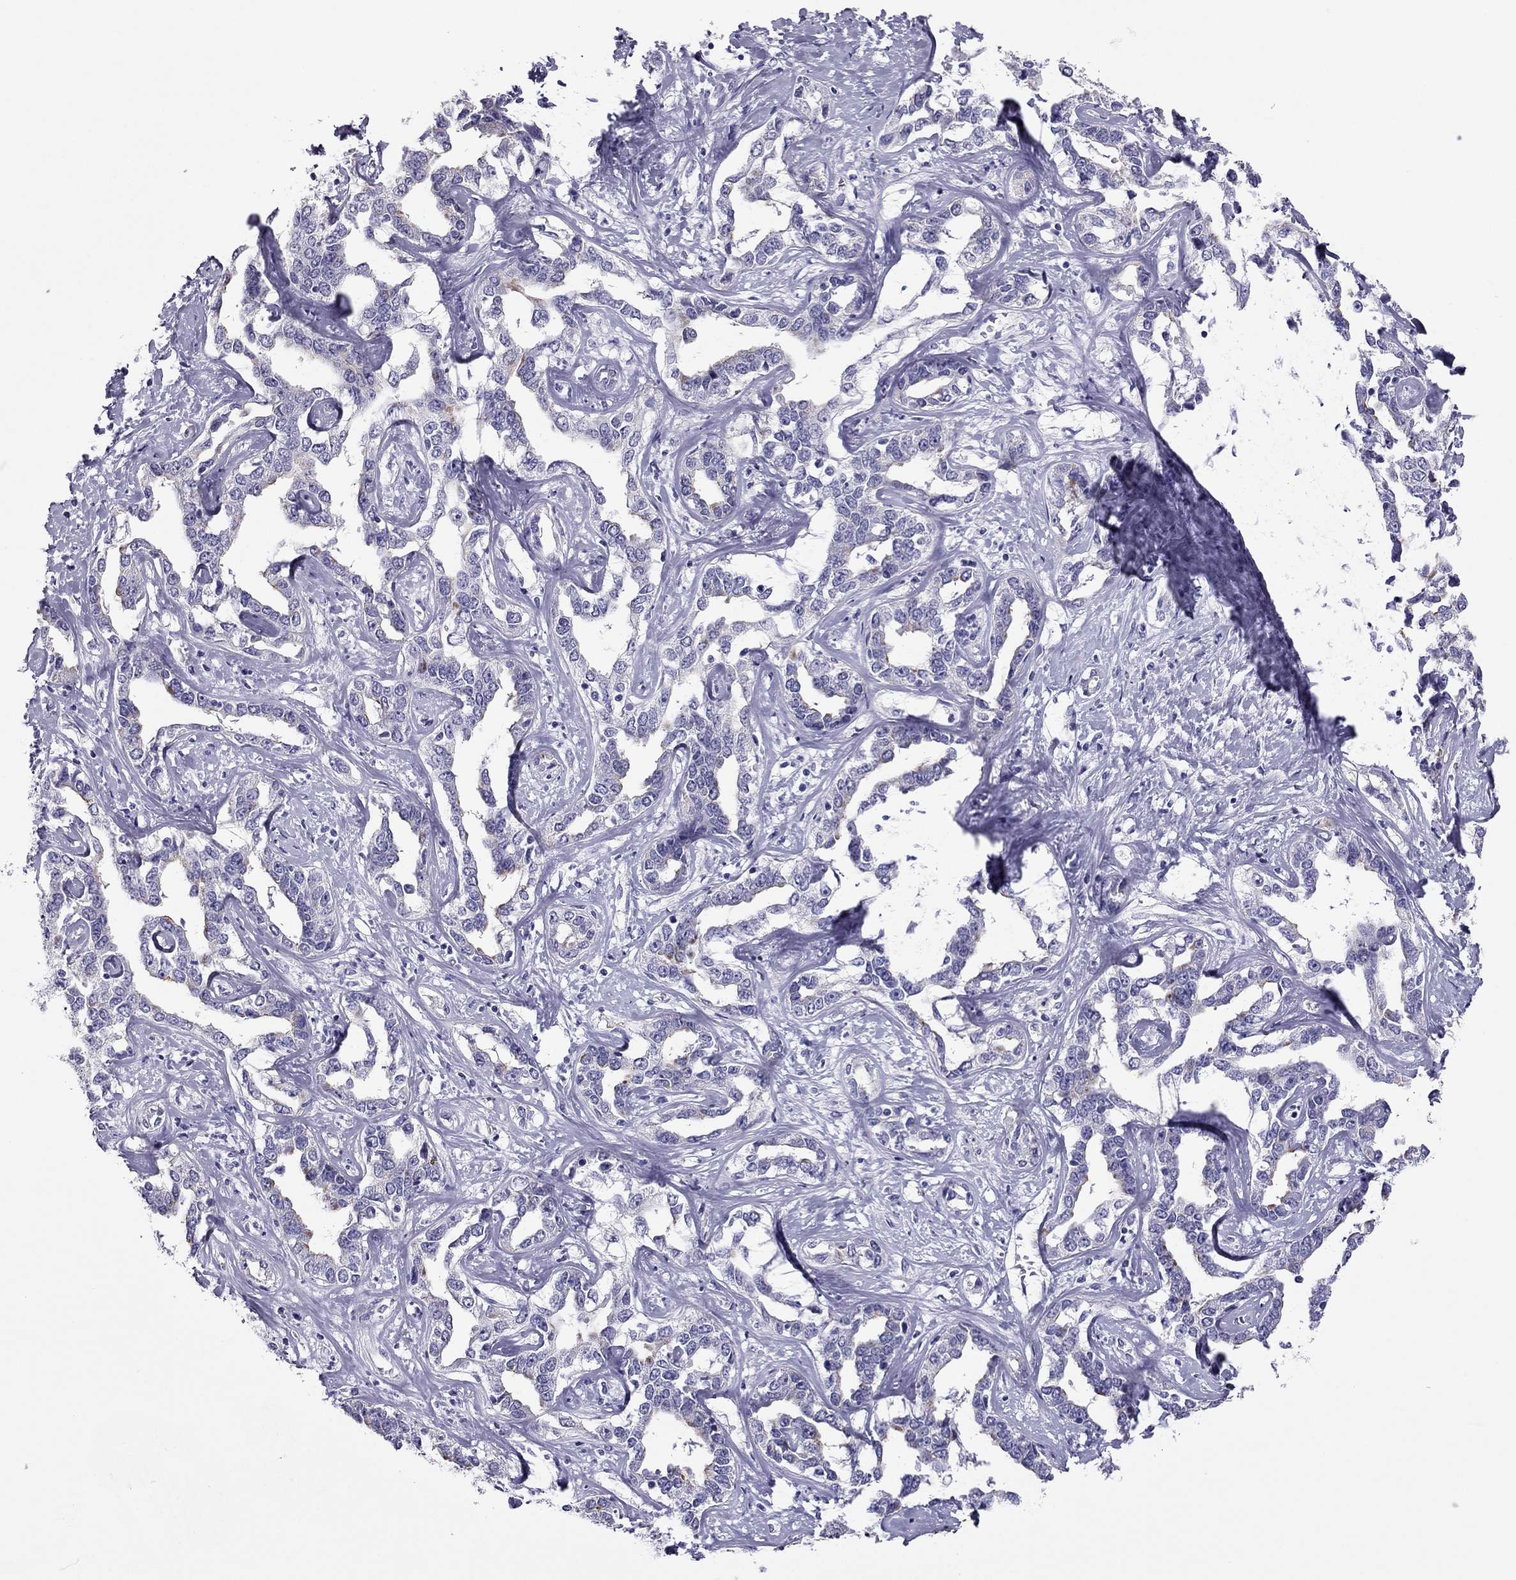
{"staining": {"intensity": "negative", "quantity": "none", "location": "none"}, "tissue": "liver cancer", "cell_type": "Tumor cells", "image_type": "cancer", "snomed": [{"axis": "morphology", "description": "Cholangiocarcinoma"}, {"axis": "topography", "description": "Liver"}], "caption": "This is an immunohistochemistry (IHC) photomicrograph of human liver cholangiocarcinoma. There is no staining in tumor cells.", "gene": "PDE6A", "patient": {"sex": "male", "age": 59}}